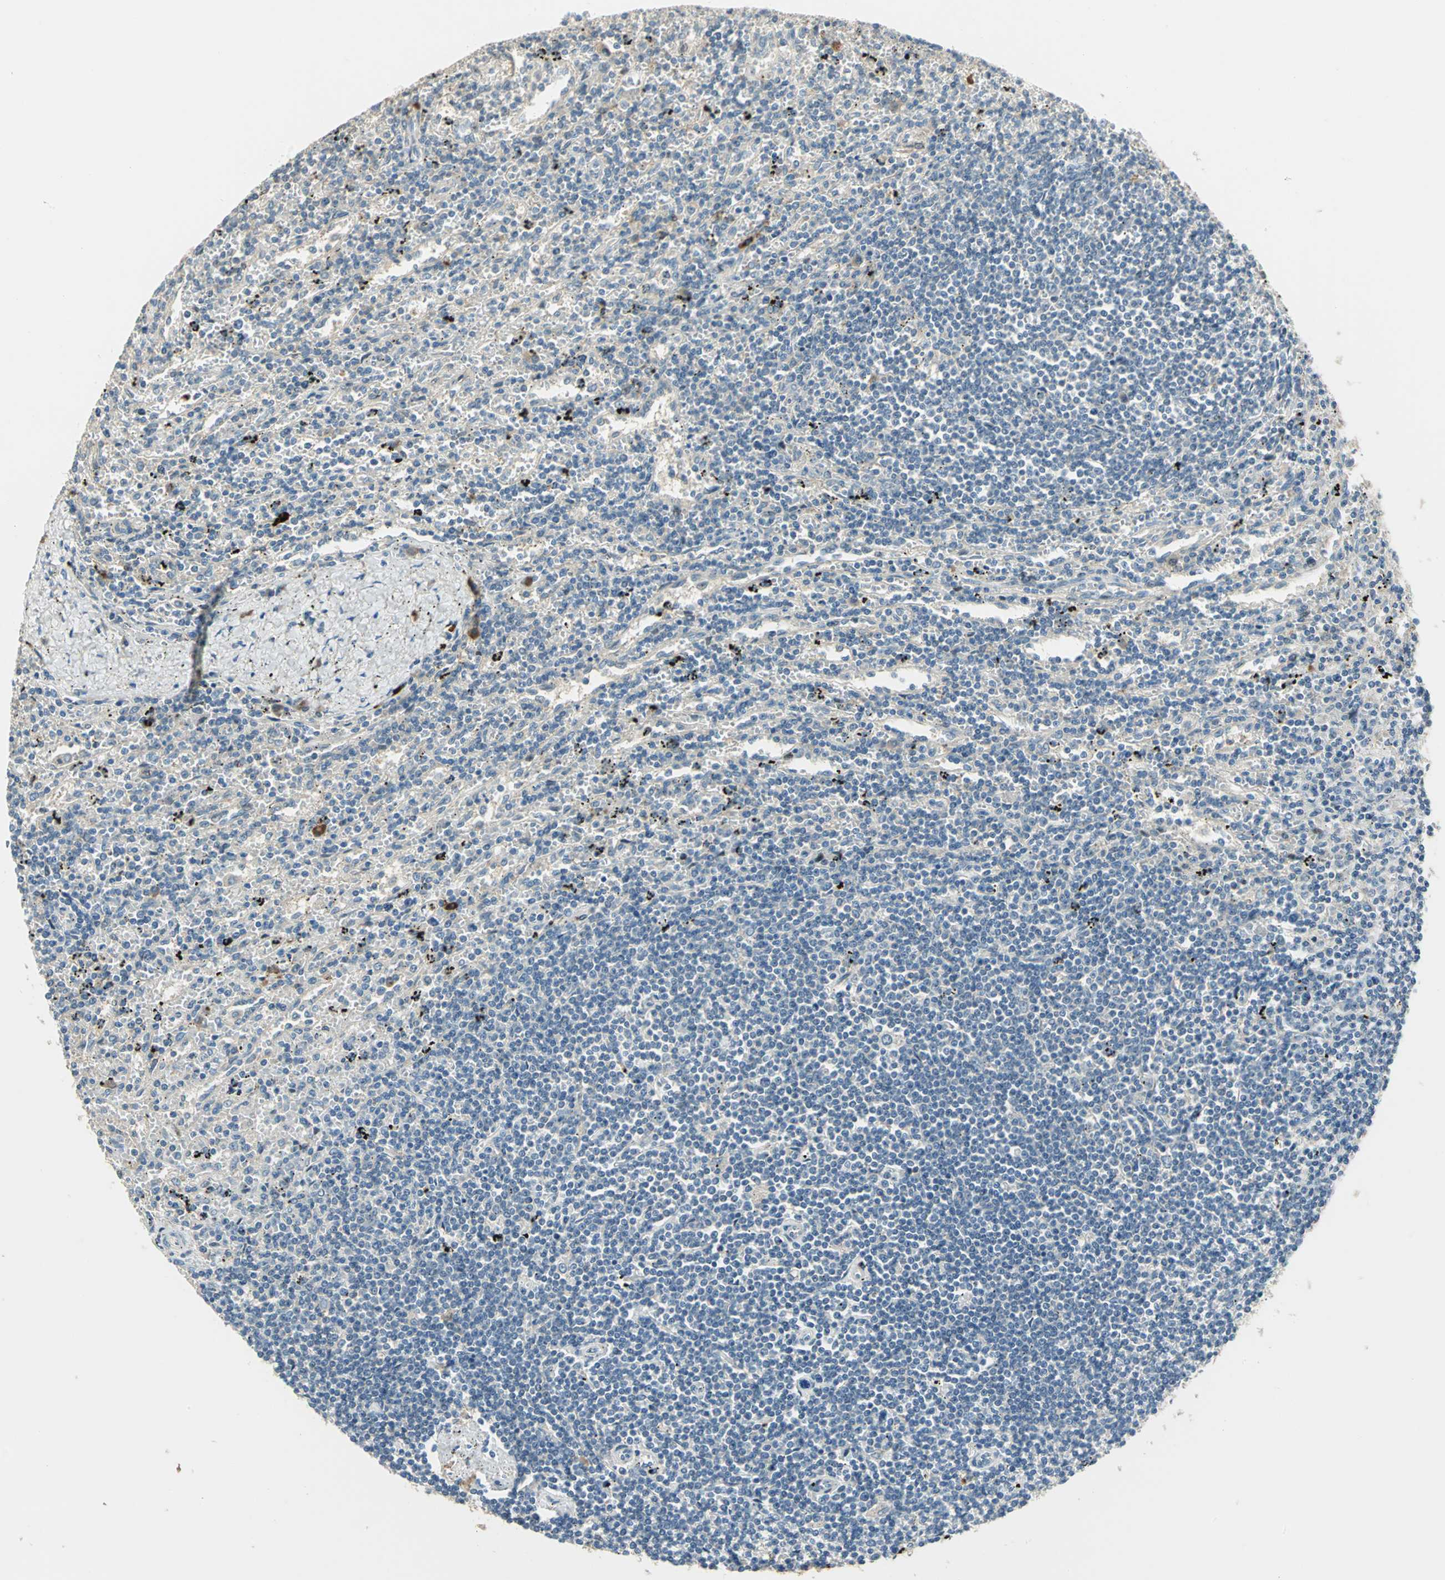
{"staining": {"intensity": "negative", "quantity": "none", "location": "none"}, "tissue": "lymphoma", "cell_type": "Tumor cells", "image_type": "cancer", "snomed": [{"axis": "morphology", "description": "Malignant lymphoma, non-Hodgkin's type, Low grade"}, {"axis": "topography", "description": "Spleen"}], "caption": "Tumor cells are negative for brown protein staining in low-grade malignant lymphoma, non-Hodgkin's type.", "gene": "PROC", "patient": {"sex": "male", "age": 76}}